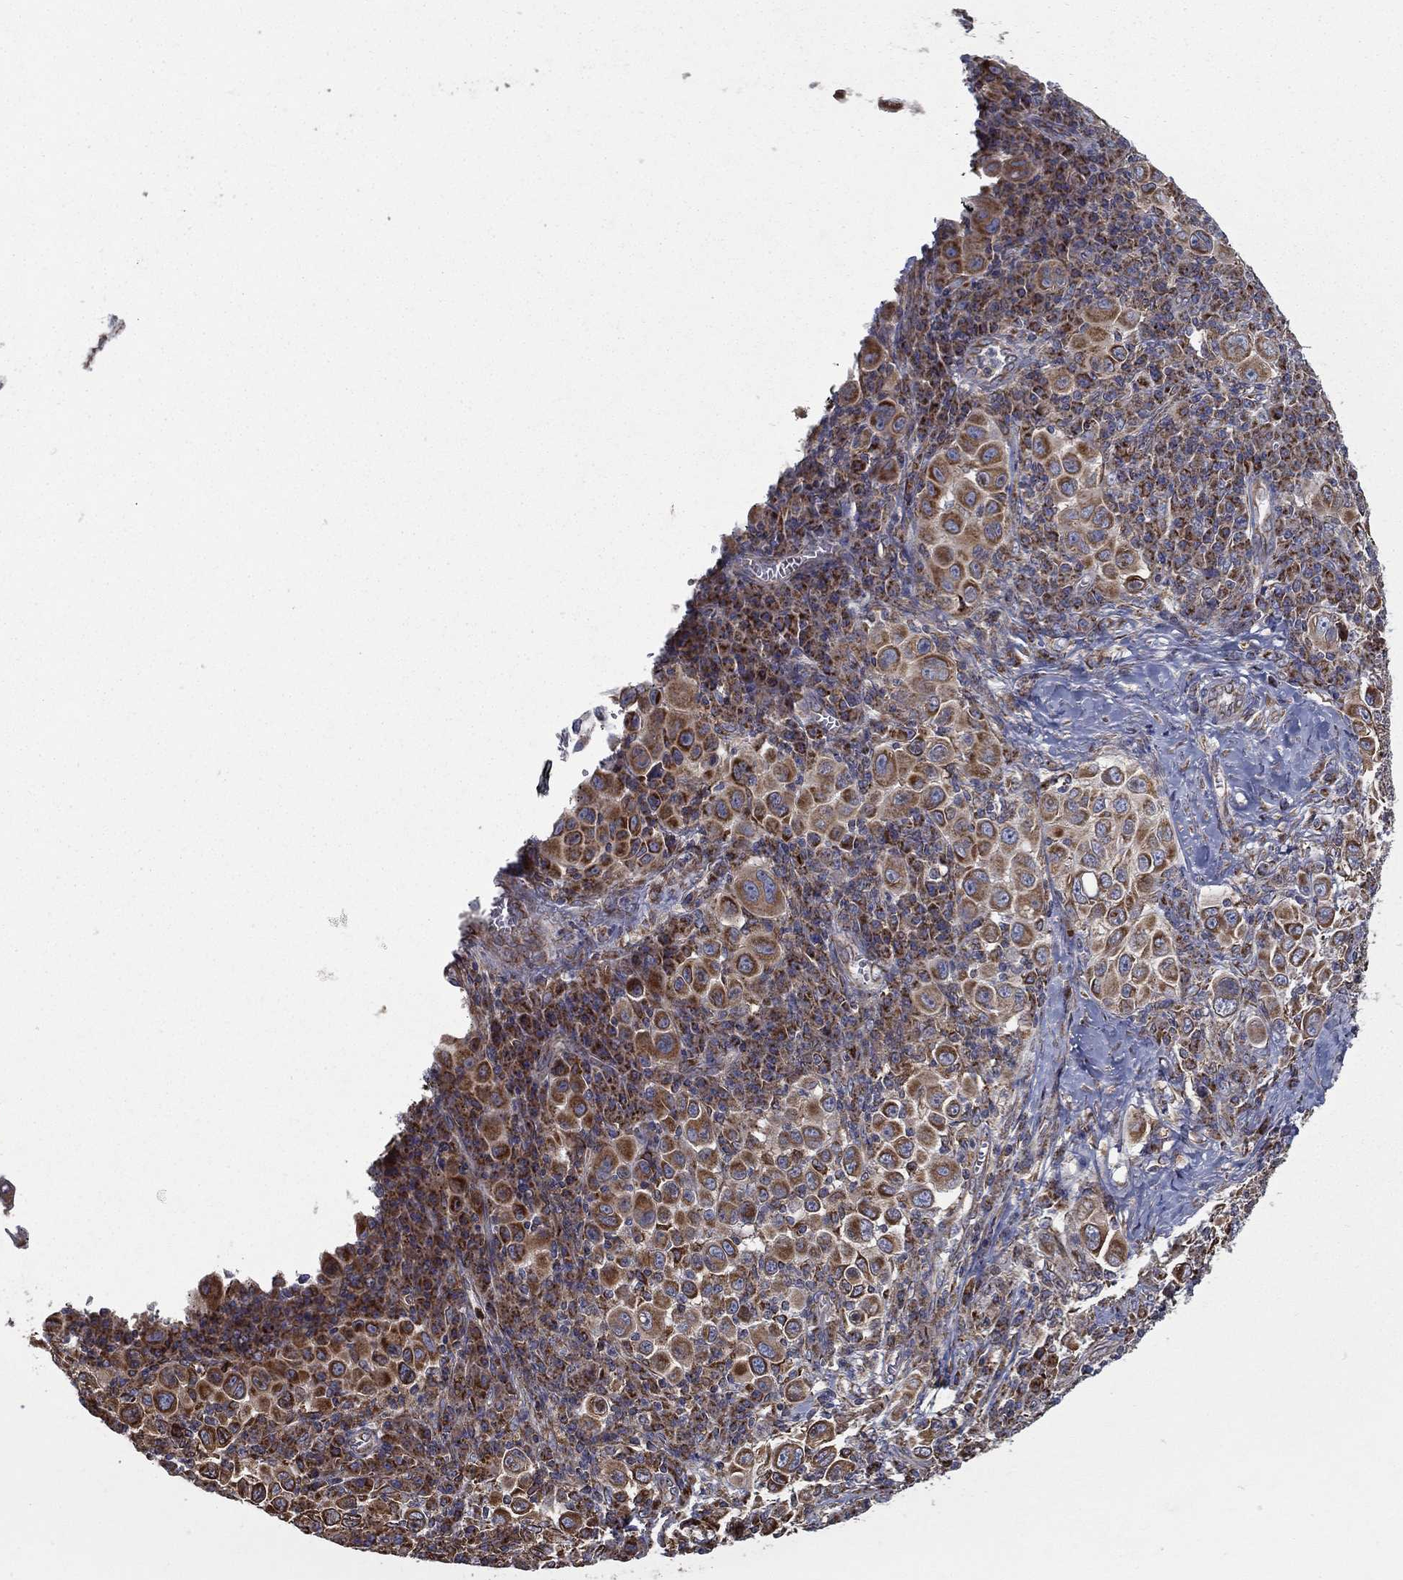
{"staining": {"intensity": "strong", "quantity": "25%-75%", "location": "cytoplasmic/membranous"}, "tissue": "melanoma", "cell_type": "Tumor cells", "image_type": "cancer", "snomed": [{"axis": "morphology", "description": "Malignant melanoma, NOS"}, {"axis": "topography", "description": "Skin"}], "caption": "IHC of human malignant melanoma demonstrates high levels of strong cytoplasmic/membranous staining in about 25%-75% of tumor cells.", "gene": "MT-CYB", "patient": {"sex": "female", "age": 57}}